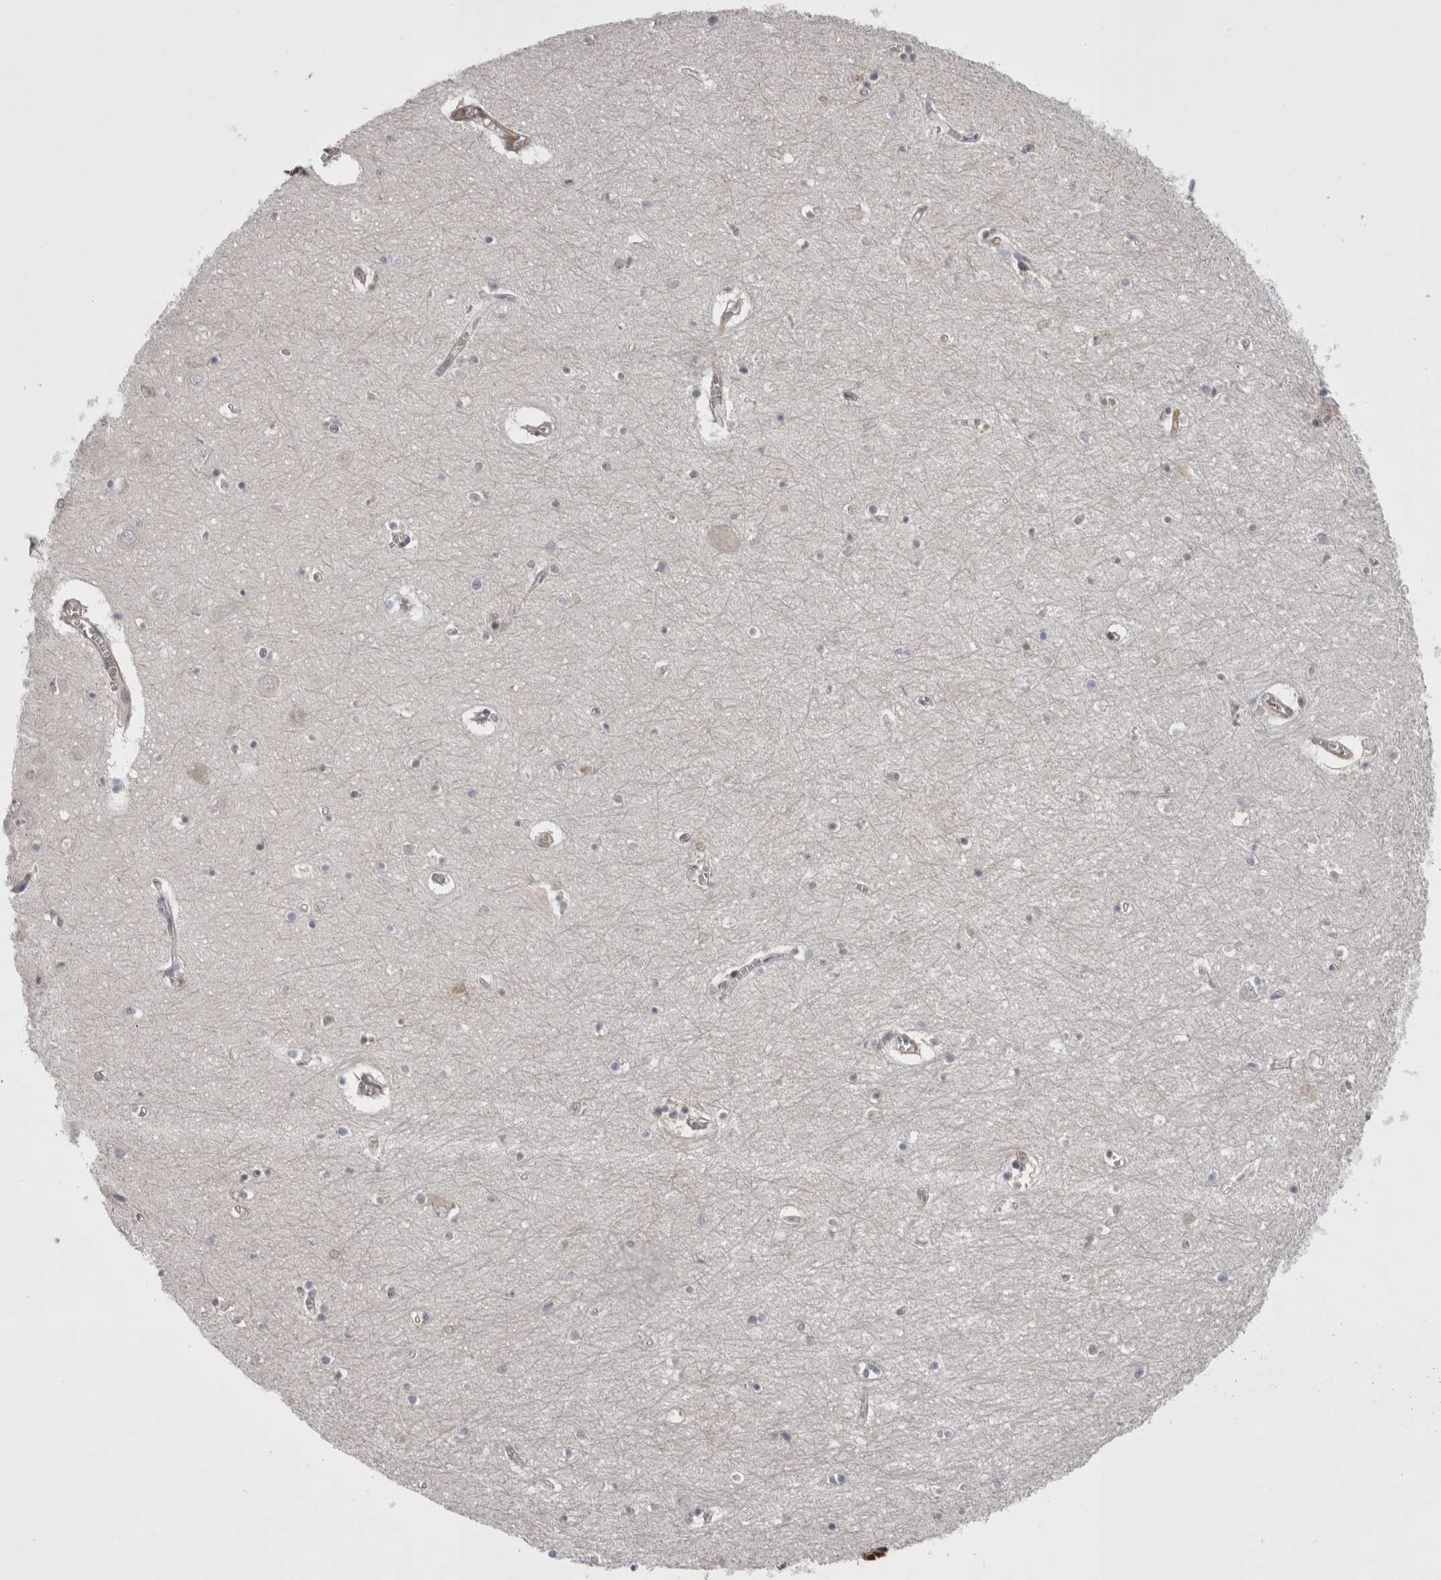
{"staining": {"intensity": "negative", "quantity": "none", "location": "none"}, "tissue": "hippocampus", "cell_type": "Glial cells", "image_type": "normal", "snomed": [{"axis": "morphology", "description": "Normal tissue, NOS"}, {"axis": "topography", "description": "Hippocampus"}], "caption": "A histopathology image of hippocampus stained for a protein reveals no brown staining in glial cells. (DAB immunohistochemistry with hematoxylin counter stain).", "gene": "CHIC1", "patient": {"sex": "male", "age": 70}}